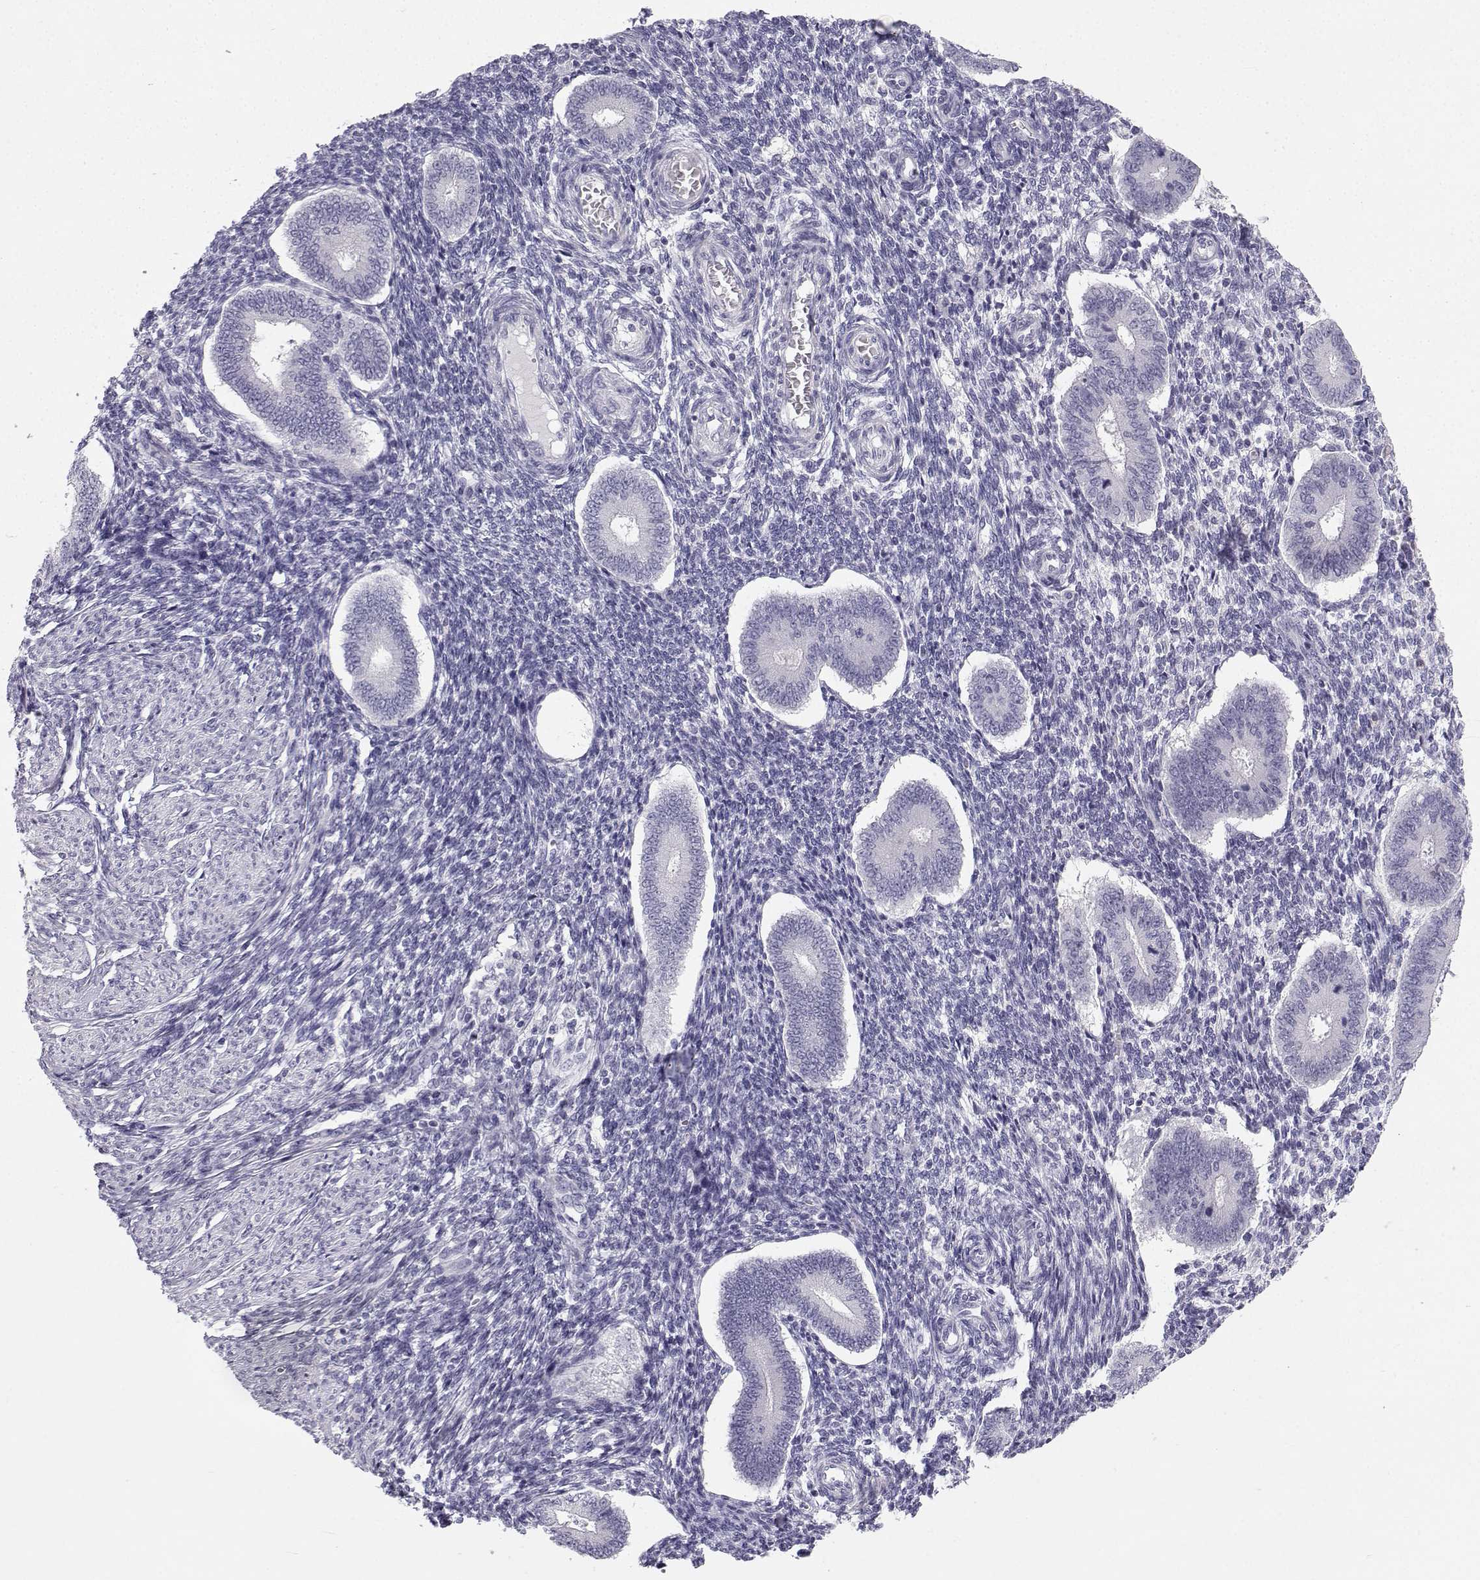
{"staining": {"intensity": "negative", "quantity": "none", "location": "none"}, "tissue": "endometrium", "cell_type": "Cells in endometrial stroma", "image_type": "normal", "snomed": [{"axis": "morphology", "description": "Normal tissue, NOS"}, {"axis": "topography", "description": "Endometrium"}], "caption": "There is no significant expression in cells in endometrial stroma of endometrium. (DAB (3,3'-diaminobenzidine) immunohistochemistry (IHC), high magnification).", "gene": "SYCE1", "patient": {"sex": "female", "age": 40}}